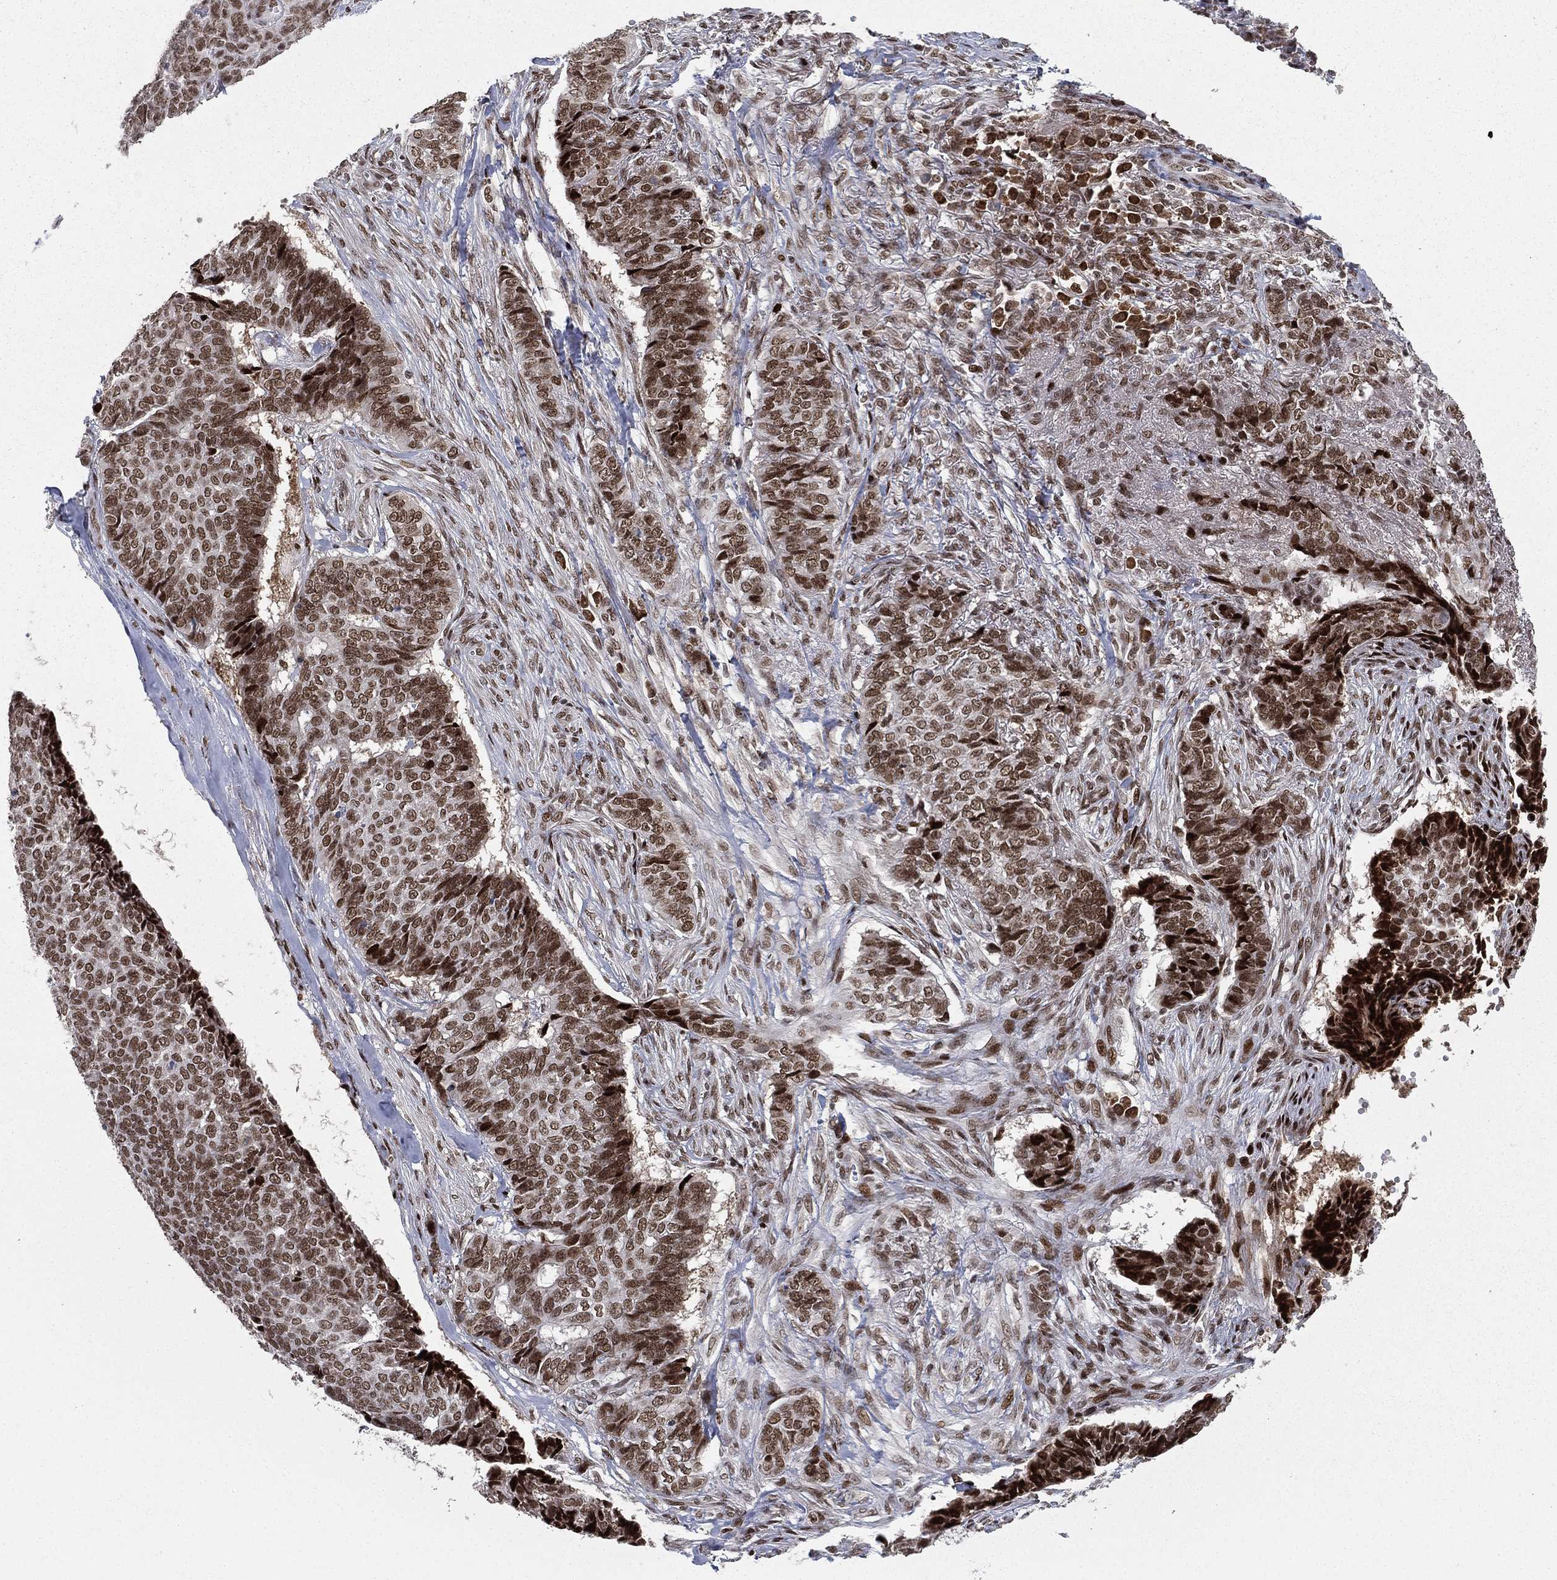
{"staining": {"intensity": "moderate", "quantity": ">75%", "location": "nuclear"}, "tissue": "skin cancer", "cell_type": "Tumor cells", "image_type": "cancer", "snomed": [{"axis": "morphology", "description": "Basal cell carcinoma"}, {"axis": "topography", "description": "Skin"}], "caption": "Protein staining of skin basal cell carcinoma tissue exhibits moderate nuclear expression in about >75% of tumor cells. (DAB (3,3'-diaminobenzidine) IHC with brightfield microscopy, high magnification).", "gene": "RTF1", "patient": {"sex": "male", "age": 86}}